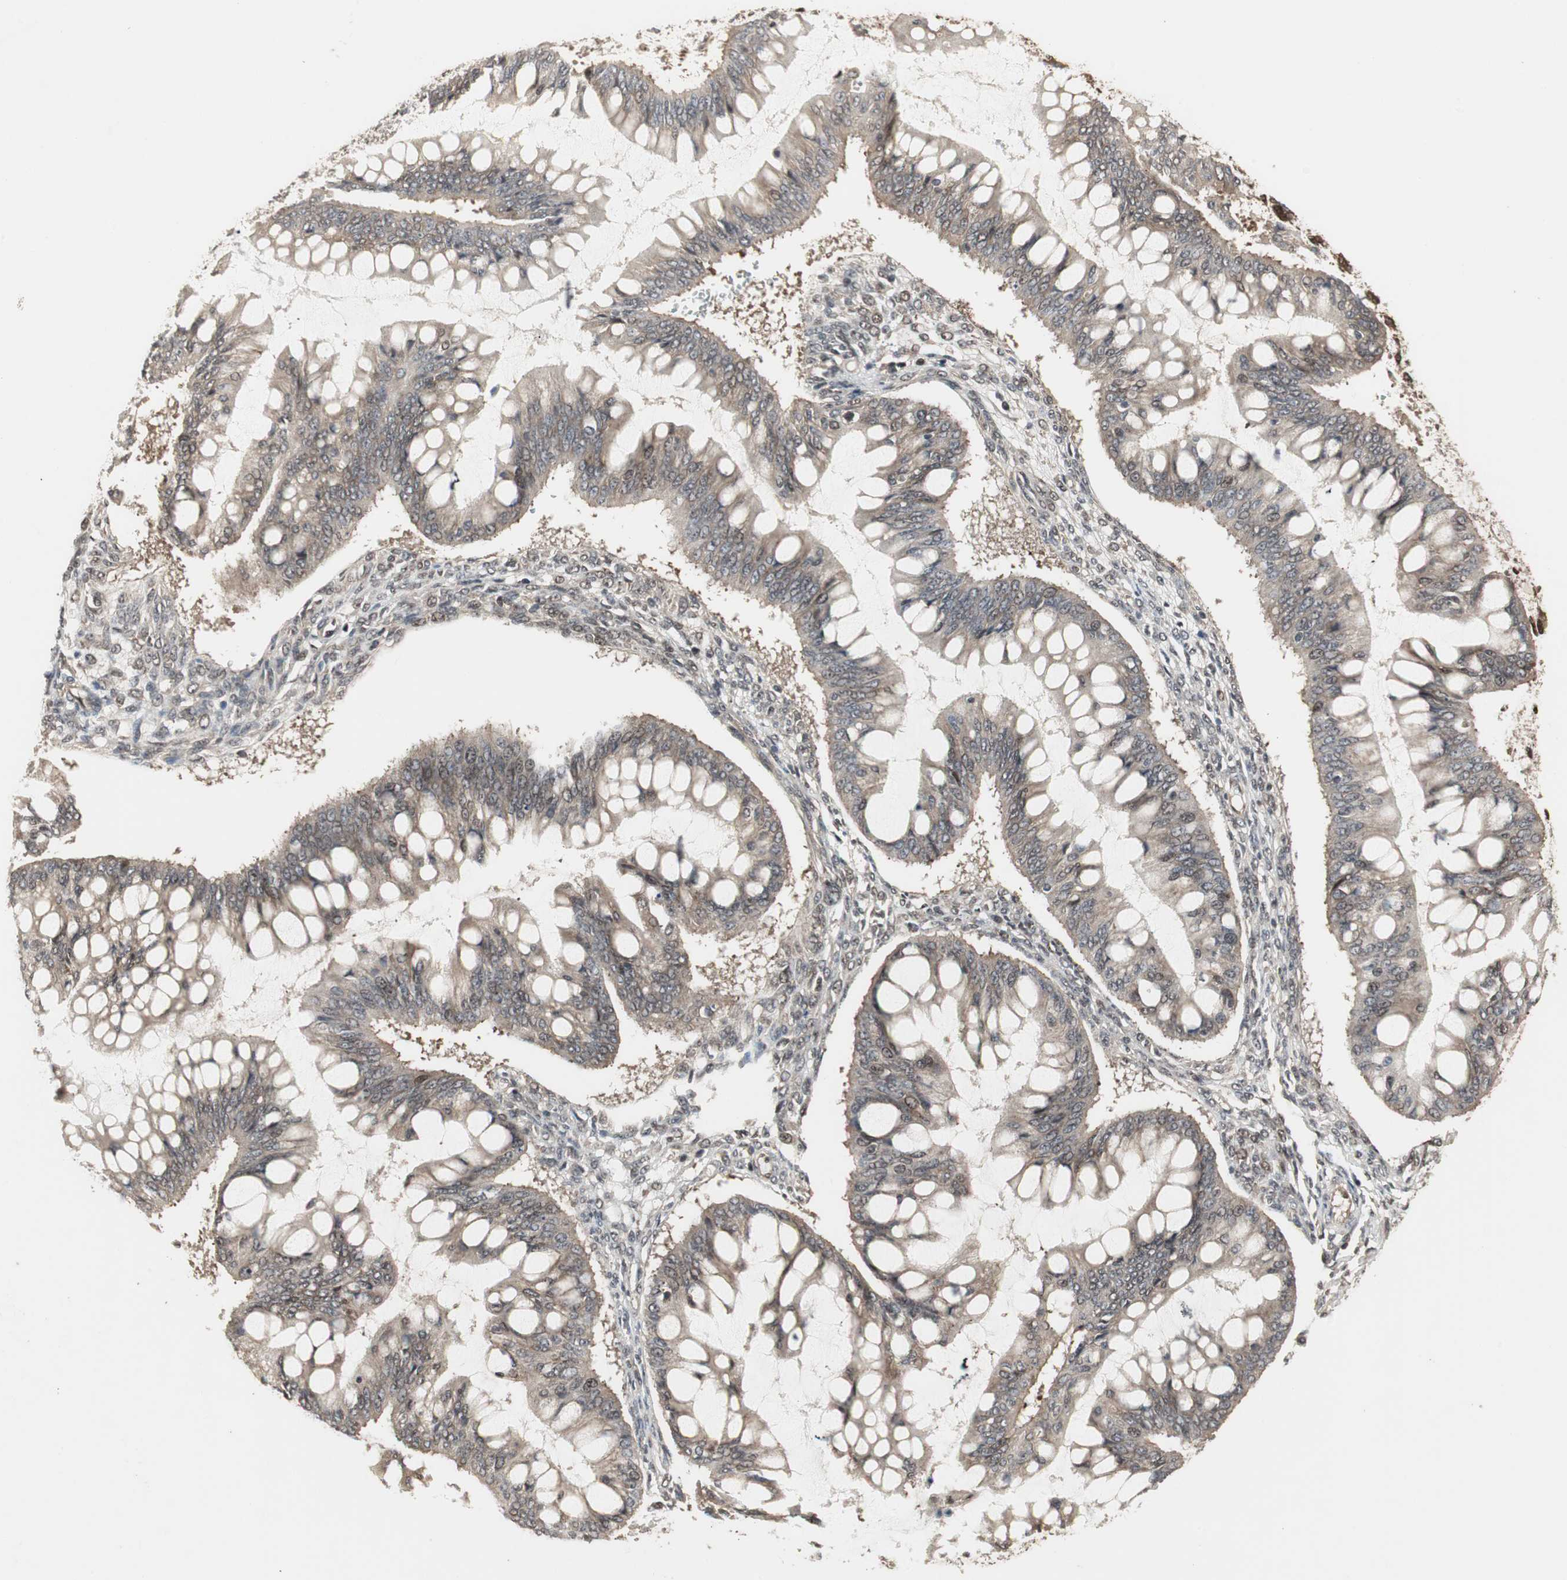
{"staining": {"intensity": "weak", "quantity": ">75%", "location": "cytoplasmic/membranous"}, "tissue": "ovarian cancer", "cell_type": "Tumor cells", "image_type": "cancer", "snomed": [{"axis": "morphology", "description": "Cystadenocarcinoma, mucinous, NOS"}, {"axis": "topography", "description": "Ovary"}], "caption": "DAB (3,3'-diaminobenzidine) immunohistochemical staining of ovarian mucinous cystadenocarcinoma demonstrates weak cytoplasmic/membranous protein expression in approximately >75% of tumor cells.", "gene": "CSNK2B", "patient": {"sex": "female", "age": 73}}